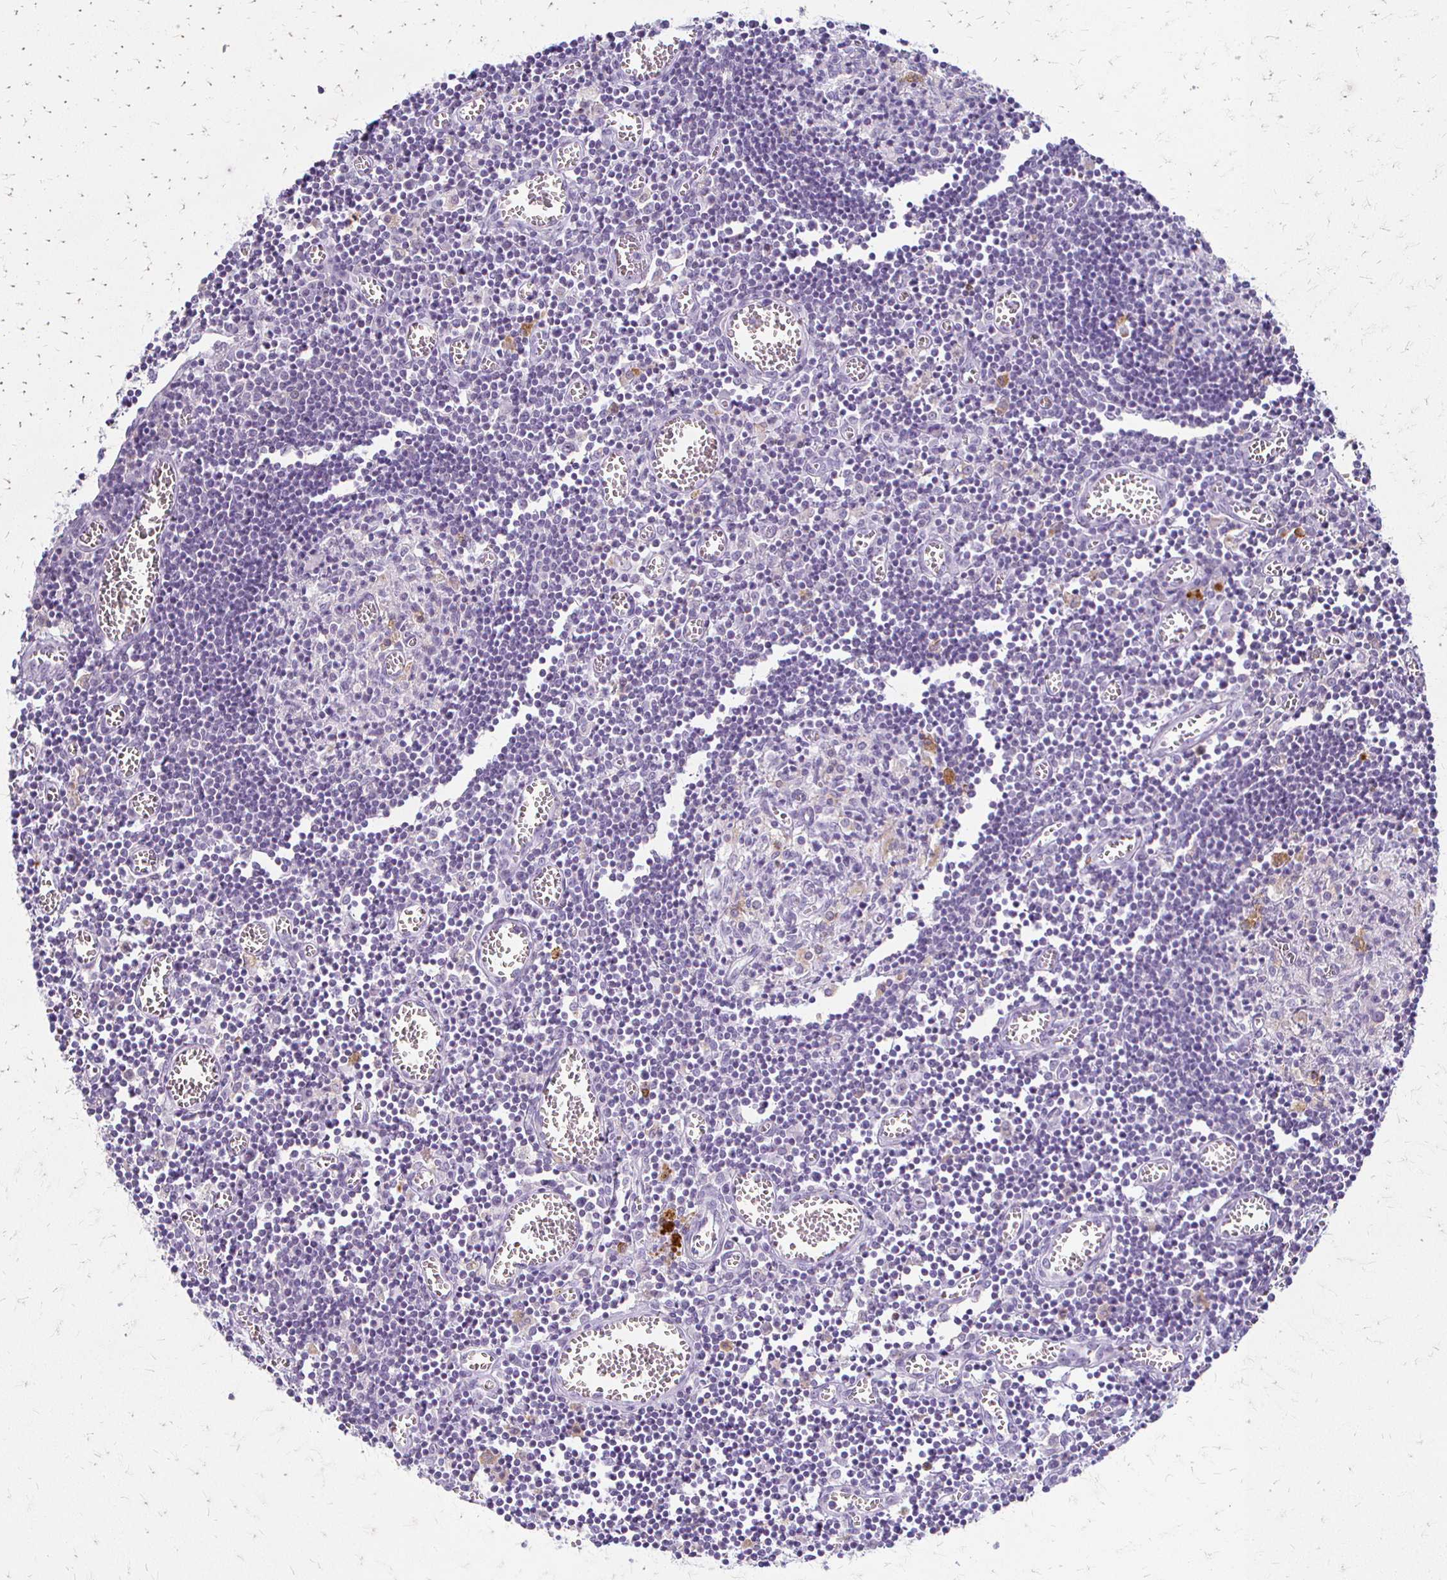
{"staining": {"intensity": "negative", "quantity": "none", "location": "none"}, "tissue": "lymph node", "cell_type": "Germinal center cells", "image_type": "normal", "snomed": [{"axis": "morphology", "description": "Normal tissue, NOS"}, {"axis": "topography", "description": "Lymph node"}], "caption": "Immunohistochemical staining of normal human lymph node reveals no significant expression in germinal center cells. The staining is performed using DAB brown chromogen with nuclei counter-stained in using hematoxylin.", "gene": "ACP5", "patient": {"sex": "male", "age": 66}}